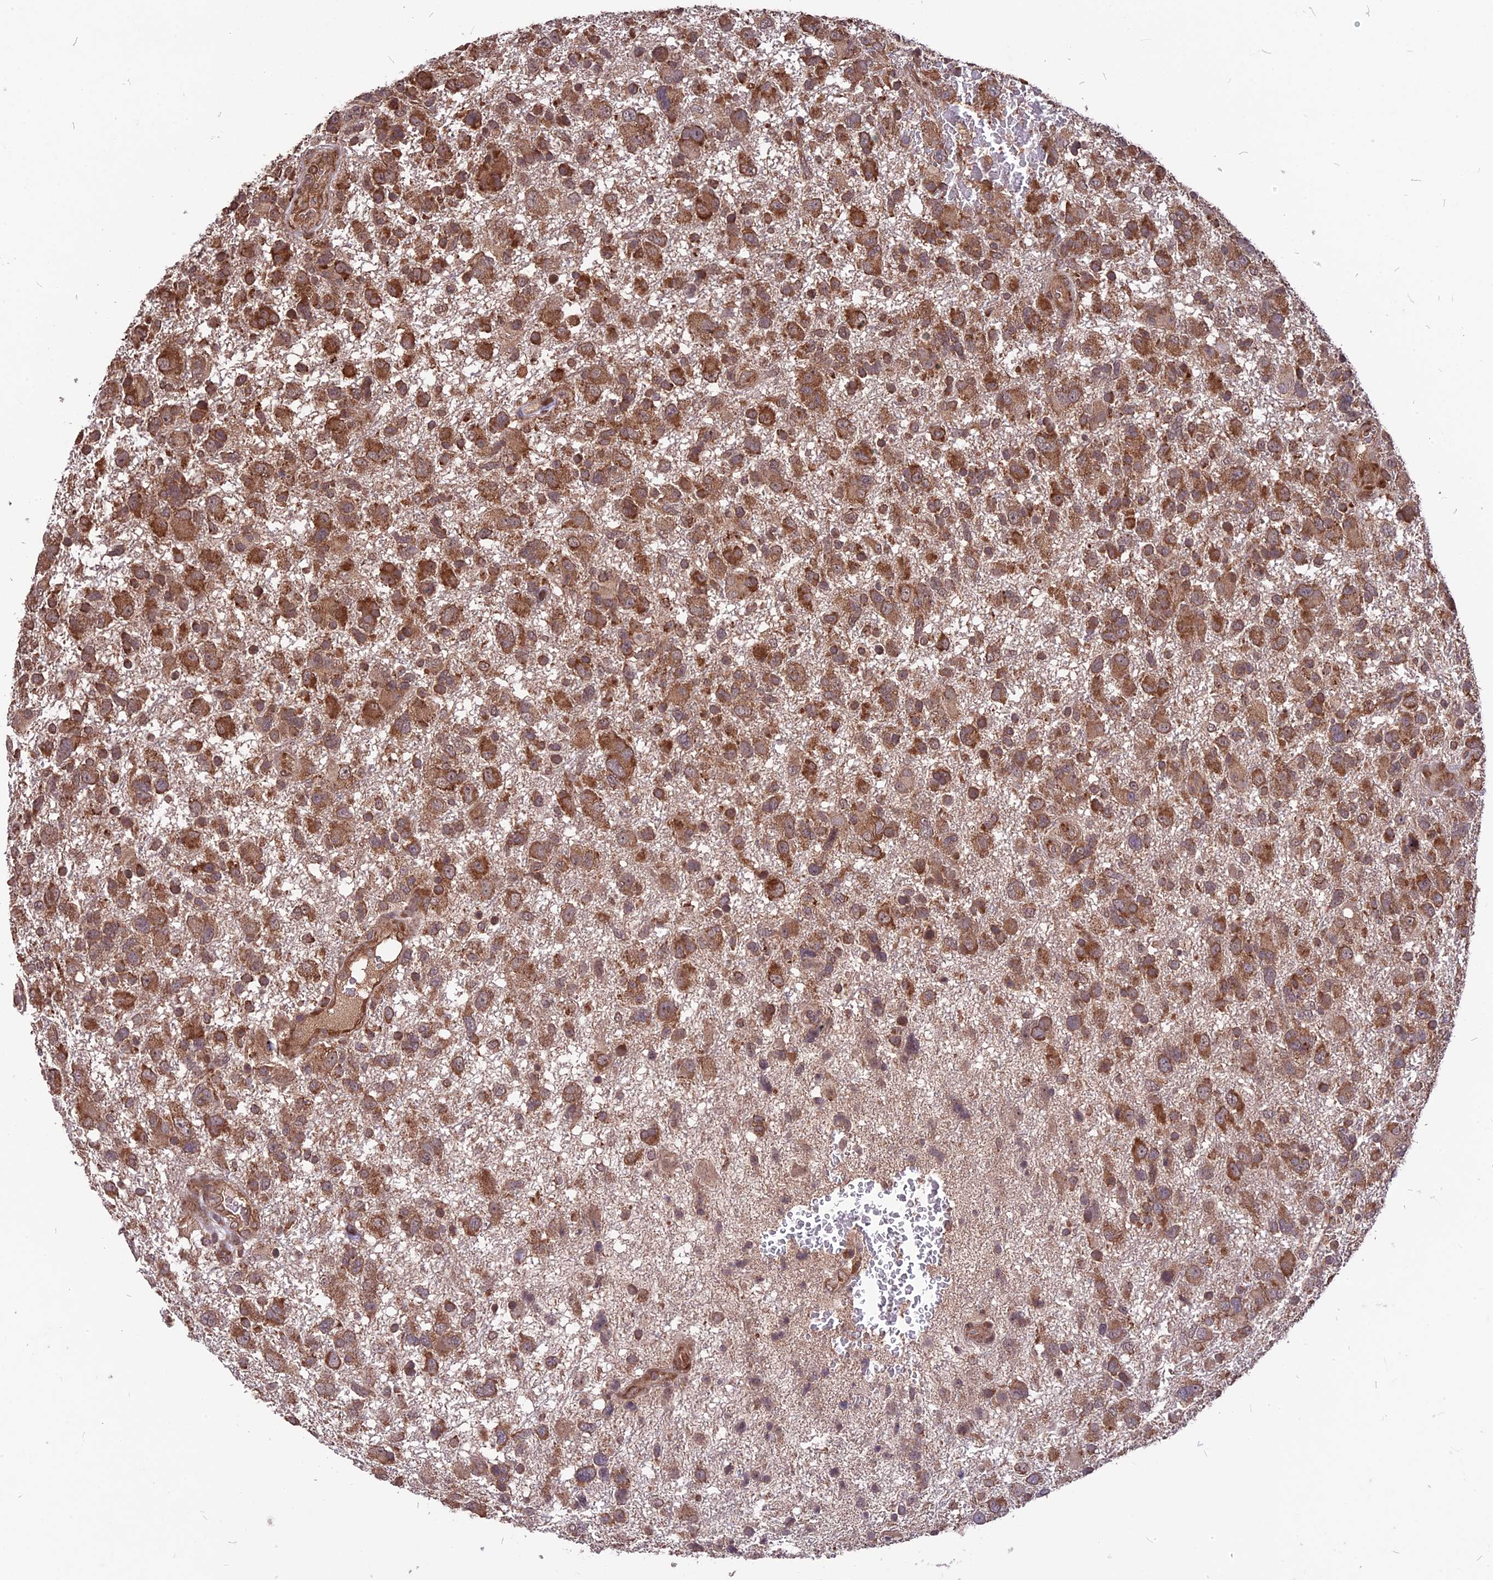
{"staining": {"intensity": "moderate", "quantity": ">75%", "location": "cytoplasmic/membranous"}, "tissue": "glioma", "cell_type": "Tumor cells", "image_type": "cancer", "snomed": [{"axis": "morphology", "description": "Glioma, malignant, High grade"}, {"axis": "topography", "description": "Brain"}], "caption": "Glioma tissue reveals moderate cytoplasmic/membranous positivity in about >75% of tumor cells", "gene": "ZNF598", "patient": {"sex": "male", "age": 61}}